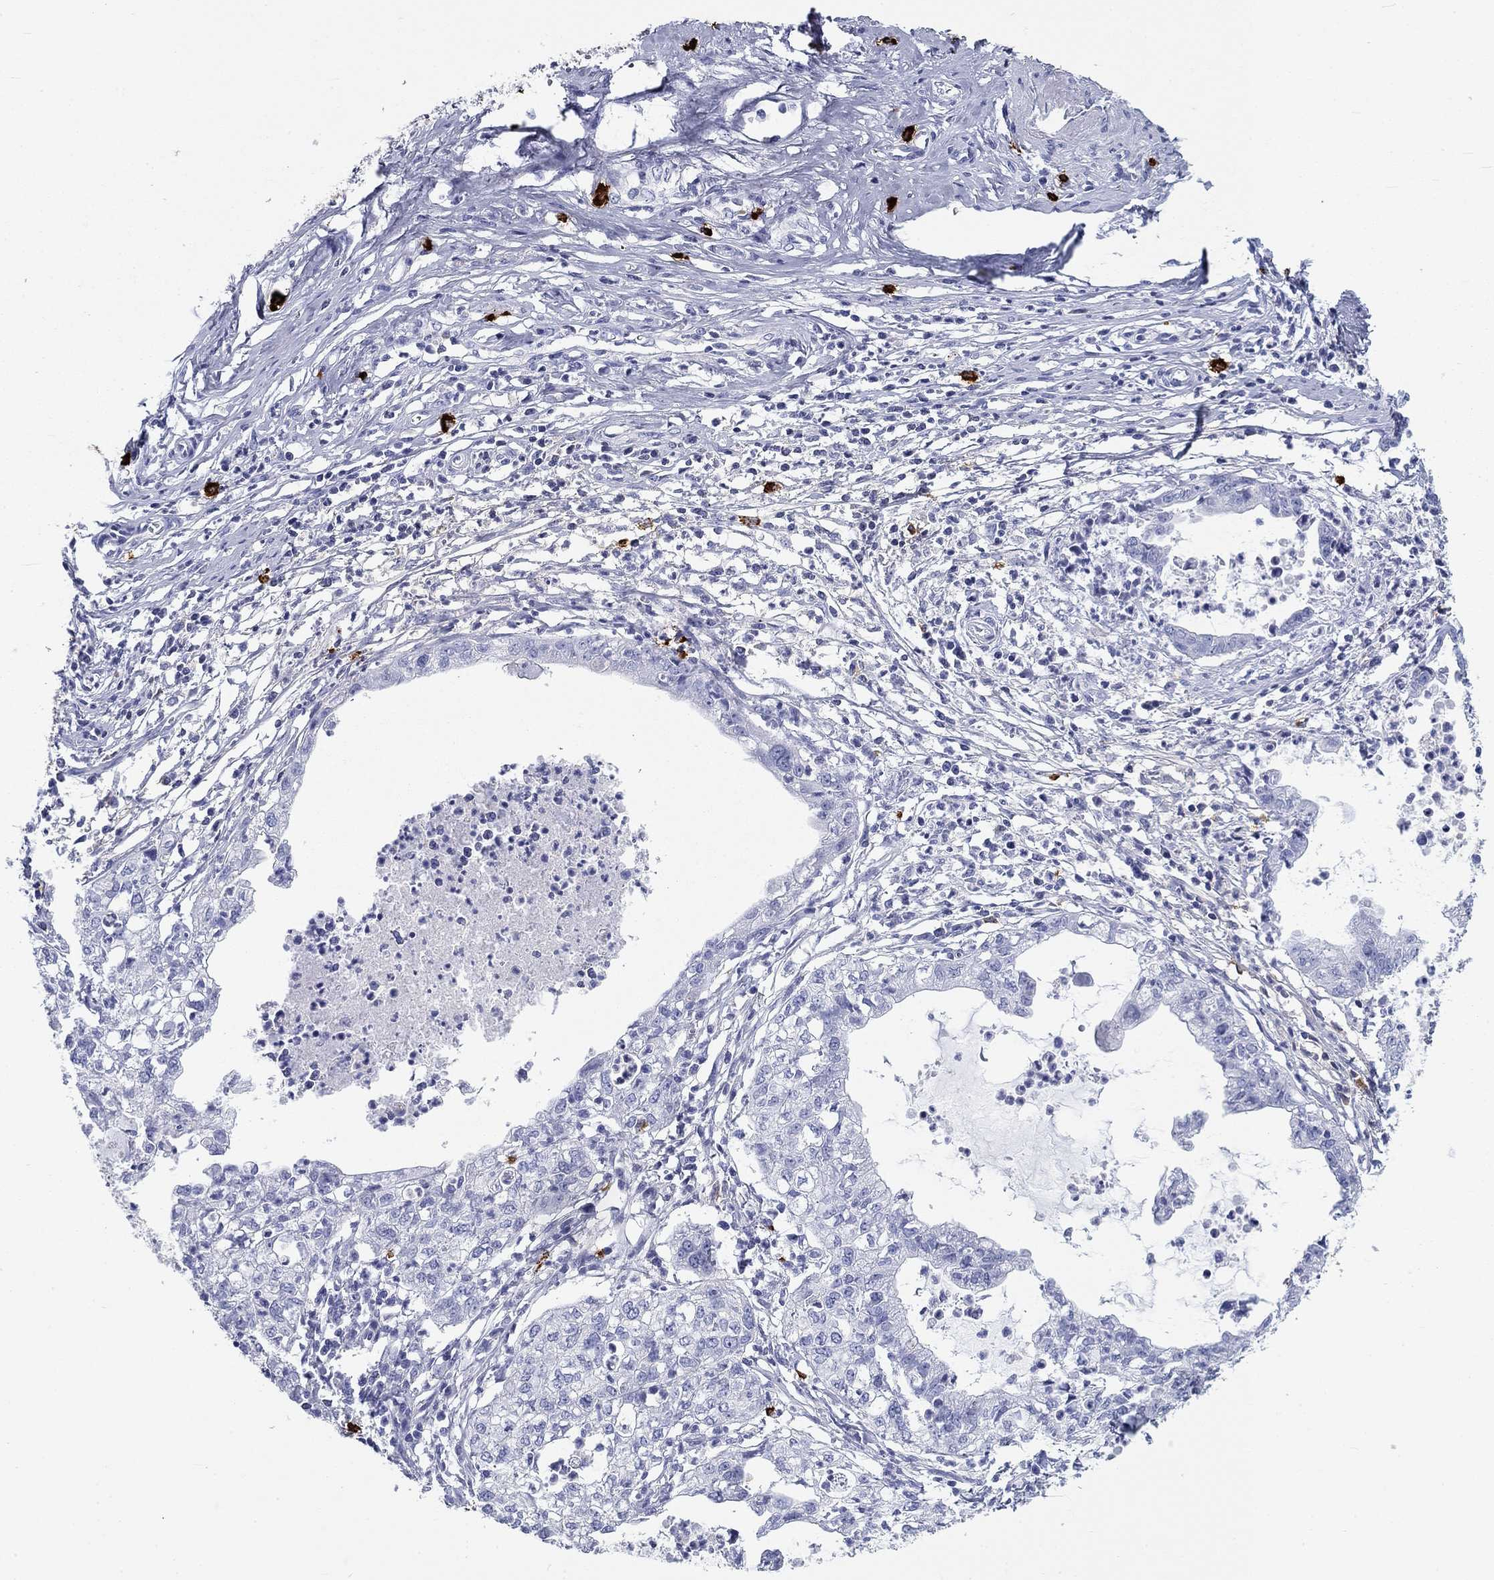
{"staining": {"intensity": "negative", "quantity": "none", "location": "none"}, "tissue": "cervical cancer", "cell_type": "Tumor cells", "image_type": "cancer", "snomed": [{"axis": "morphology", "description": "Normal tissue, NOS"}, {"axis": "morphology", "description": "Adenocarcinoma, NOS"}, {"axis": "topography", "description": "Cervix"}], "caption": "Immunohistochemistry histopathology image of human cervical cancer stained for a protein (brown), which exhibits no expression in tumor cells.", "gene": "CD40LG", "patient": {"sex": "female", "age": 38}}